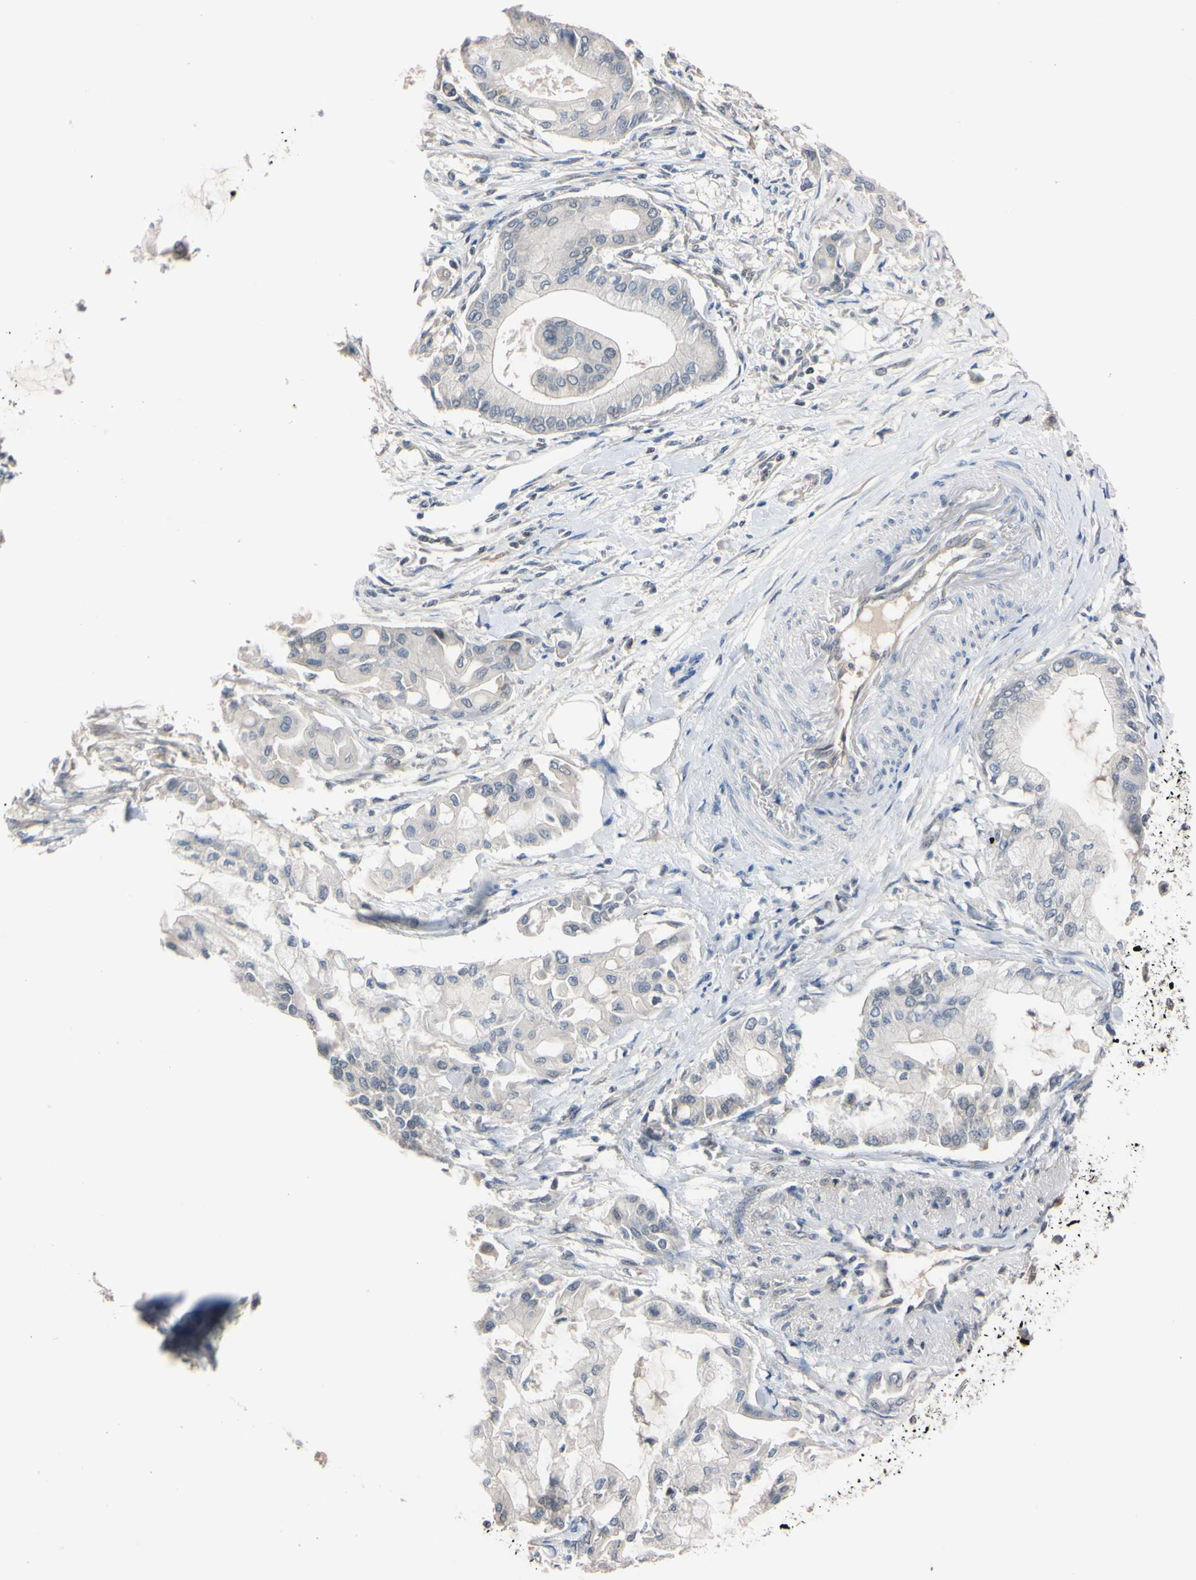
{"staining": {"intensity": "negative", "quantity": "none", "location": "none"}, "tissue": "pancreatic cancer", "cell_type": "Tumor cells", "image_type": "cancer", "snomed": [{"axis": "morphology", "description": "Adenocarcinoma, NOS"}, {"axis": "morphology", "description": "Adenocarcinoma, metastatic, NOS"}, {"axis": "topography", "description": "Lymph node"}, {"axis": "topography", "description": "Pancreas"}, {"axis": "topography", "description": "Duodenum"}], "caption": "The immunohistochemistry (IHC) micrograph has no significant expression in tumor cells of adenocarcinoma (pancreatic) tissue.", "gene": "UBE2I", "patient": {"sex": "female", "age": 64}}